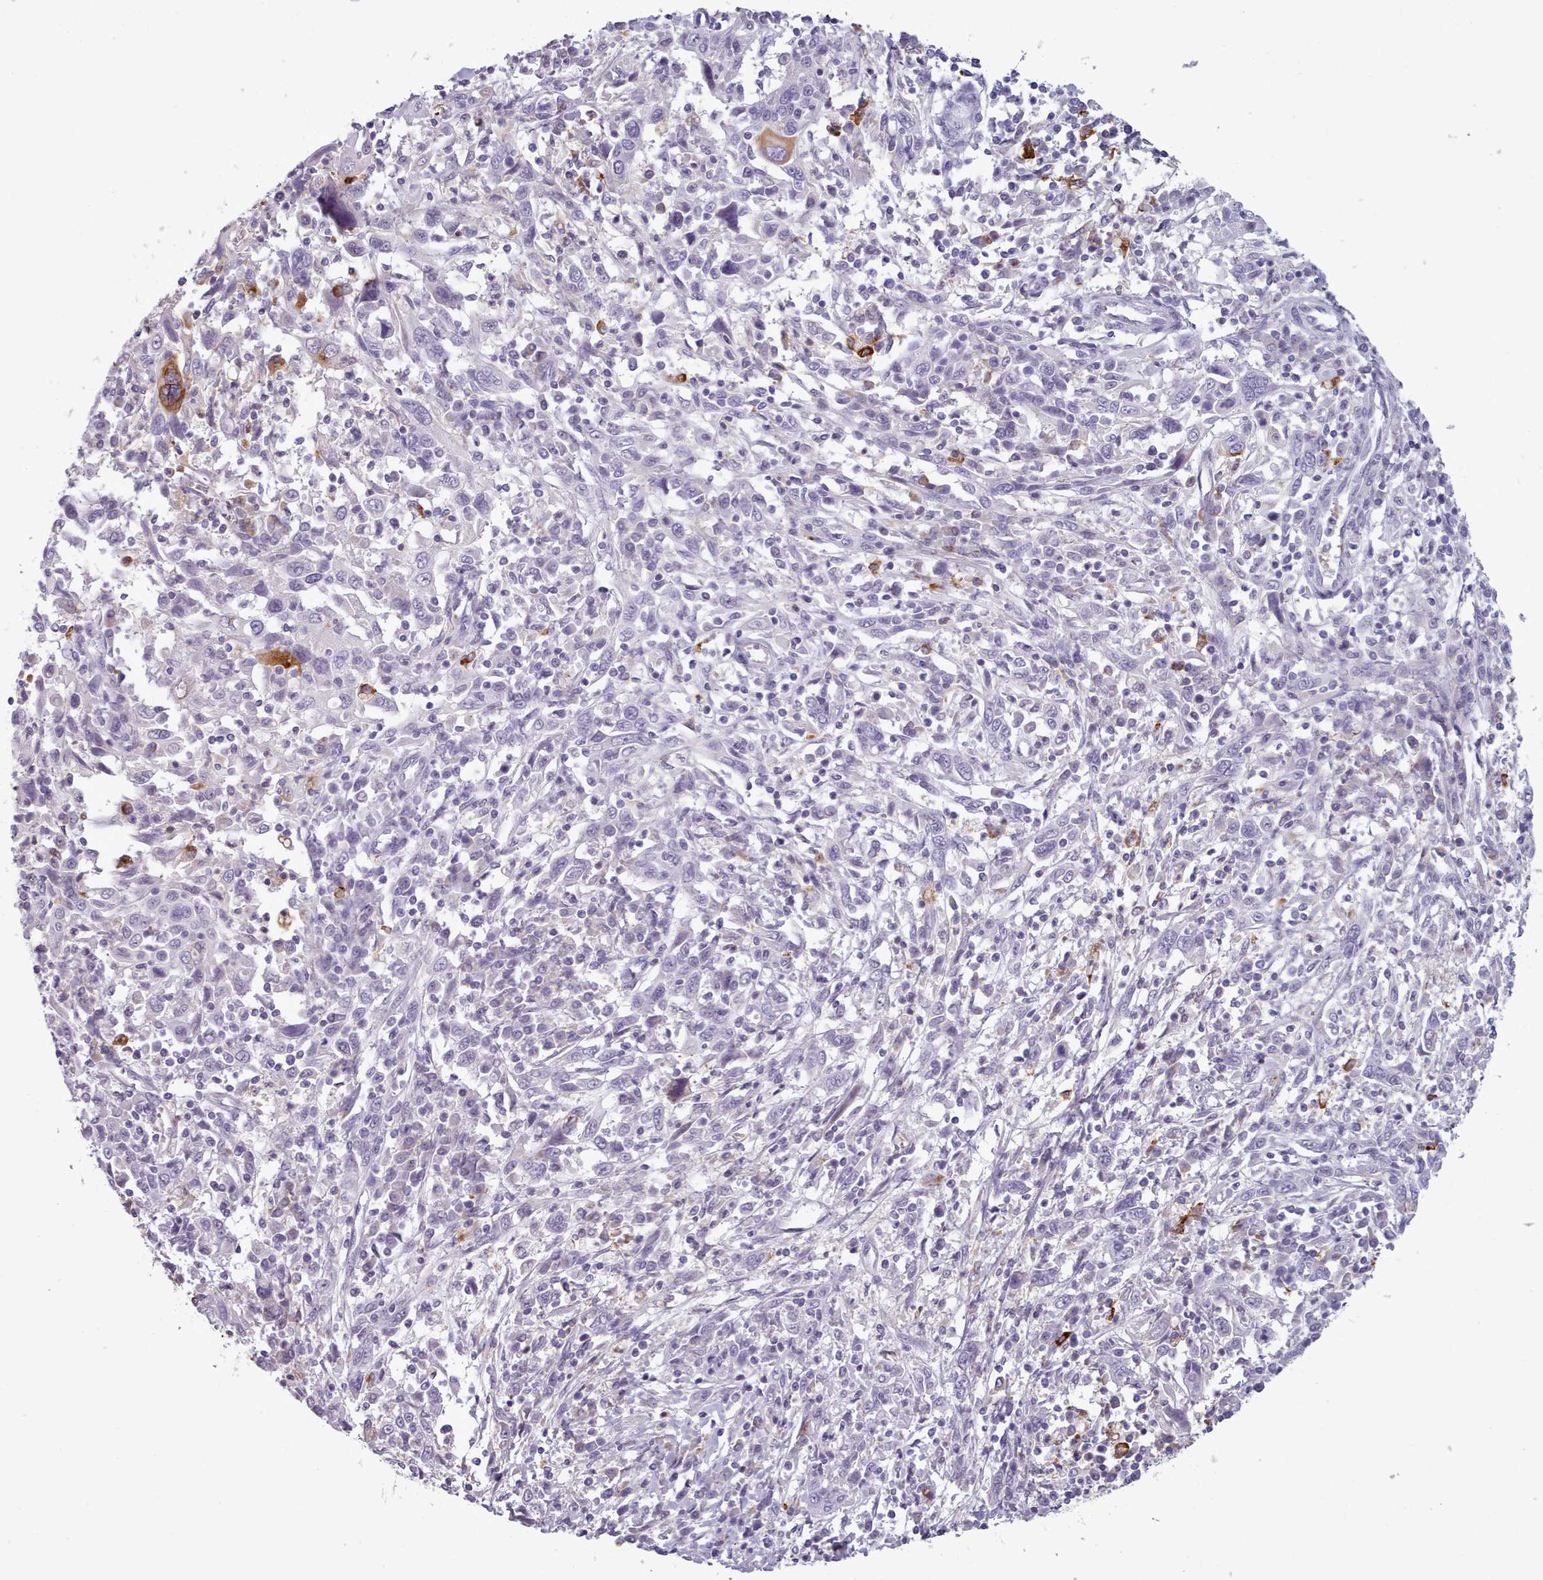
{"staining": {"intensity": "negative", "quantity": "none", "location": "none"}, "tissue": "cervical cancer", "cell_type": "Tumor cells", "image_type": "cancer", "snomed": [{"axis": "morphology", "description": "Squamous cell carcinoma, NOS"}, {"axis": "topography", "description": "Cervix"}], "caption": "DAB (3,3'-diaminobenzidine) immunohistochemical staining of human cervical cancer shows no significant positivity in tumor cells.", "gene": "NDST2", "patient": {"sex": "female", "age": 46}}